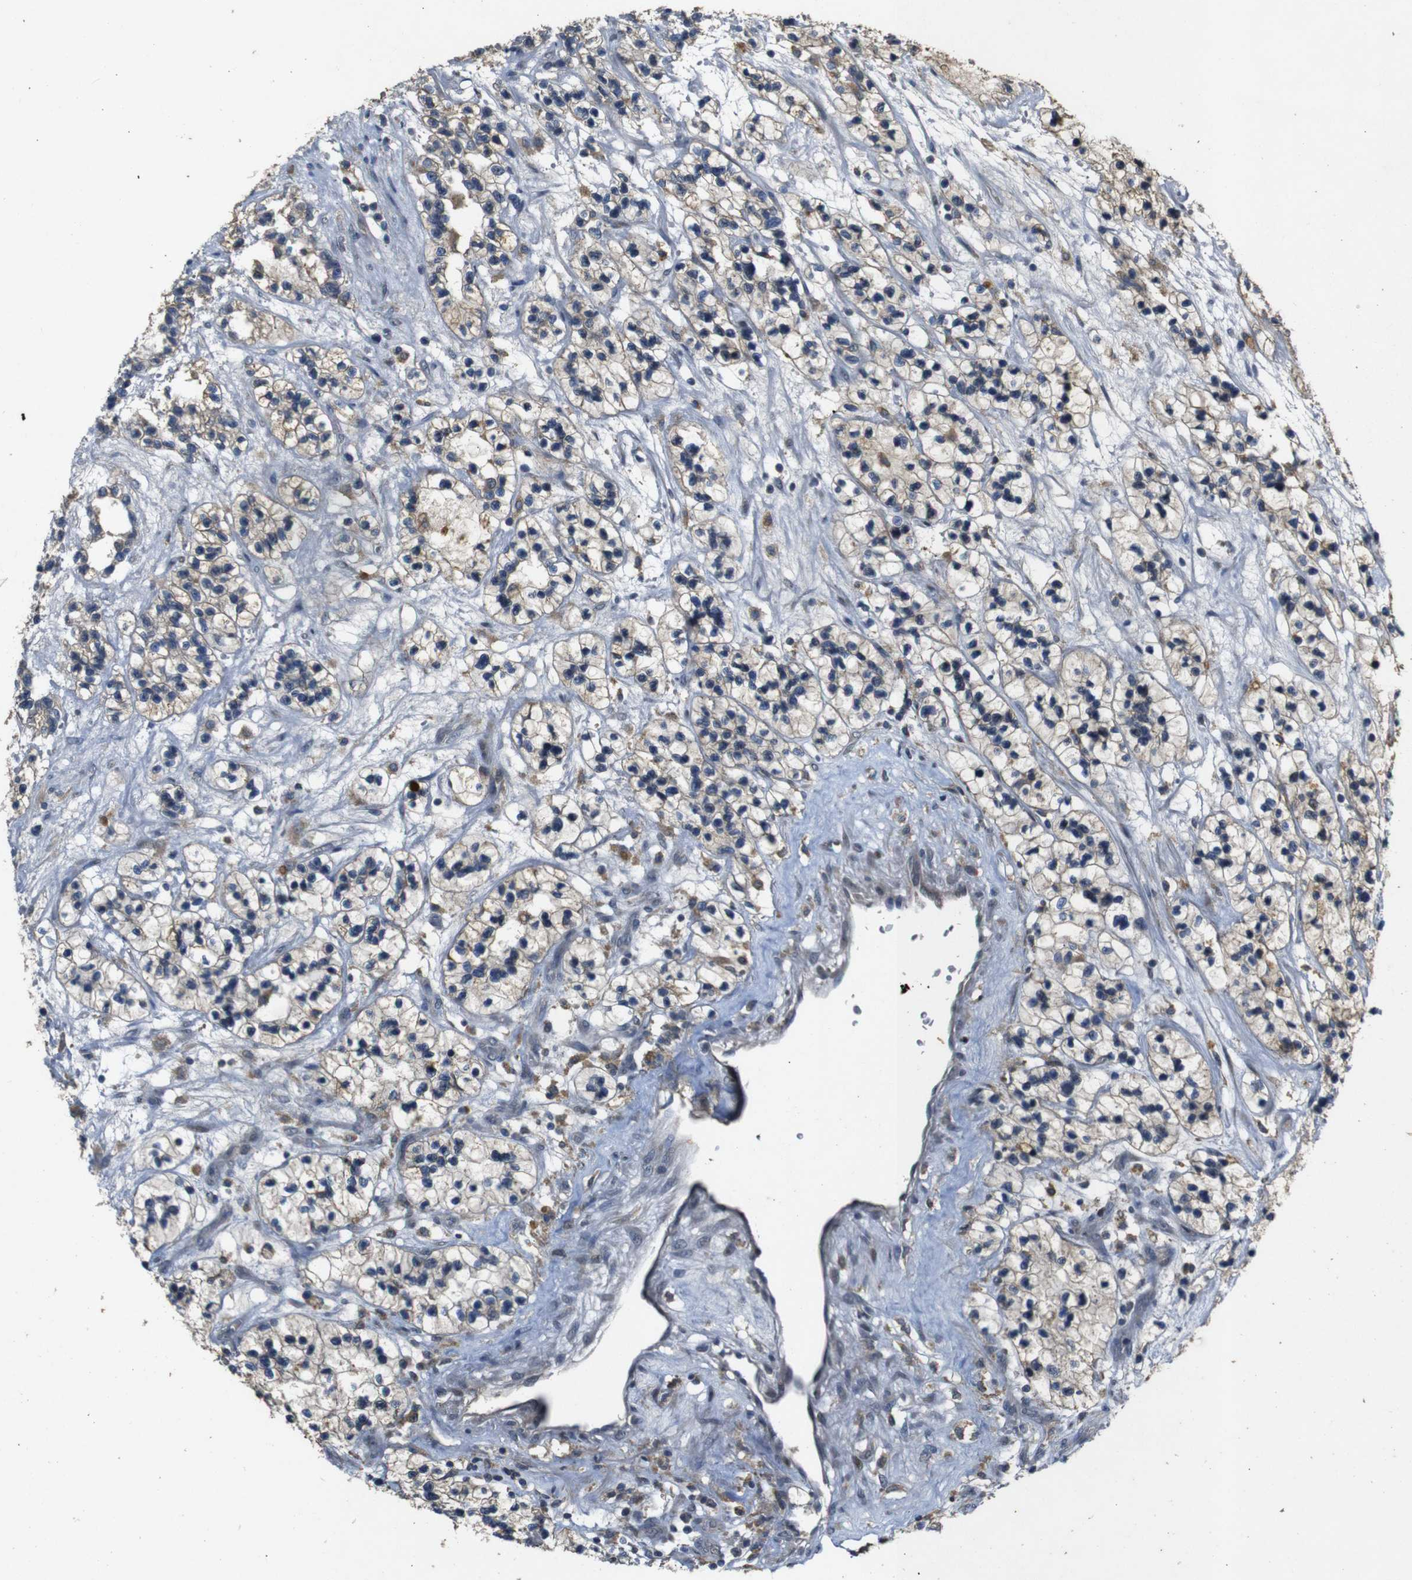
{"staining": {"intensity": "weak", "quantity": "<25%", "location": "cytoplasmic/membranous"}, "tissue": "renal cancer", "cell_type": "Tumor cells", "image_type": "cancer", "snomed": [{"axis": "morphology", "description": "Adenocarcinoma, NOS"}, {"axis": "topography", "description": "Kidney"}], "caption": "A high-resolution photomicrograph shows immunohistochemistry staining of renal cancer, which displays no significant positivity in tumor cells. (DAB immunohistochemistry visualized using brightfield microscopy, high magnification).", "gene": "MAGI2", "patient": {"sex": "female", "age": 57}}